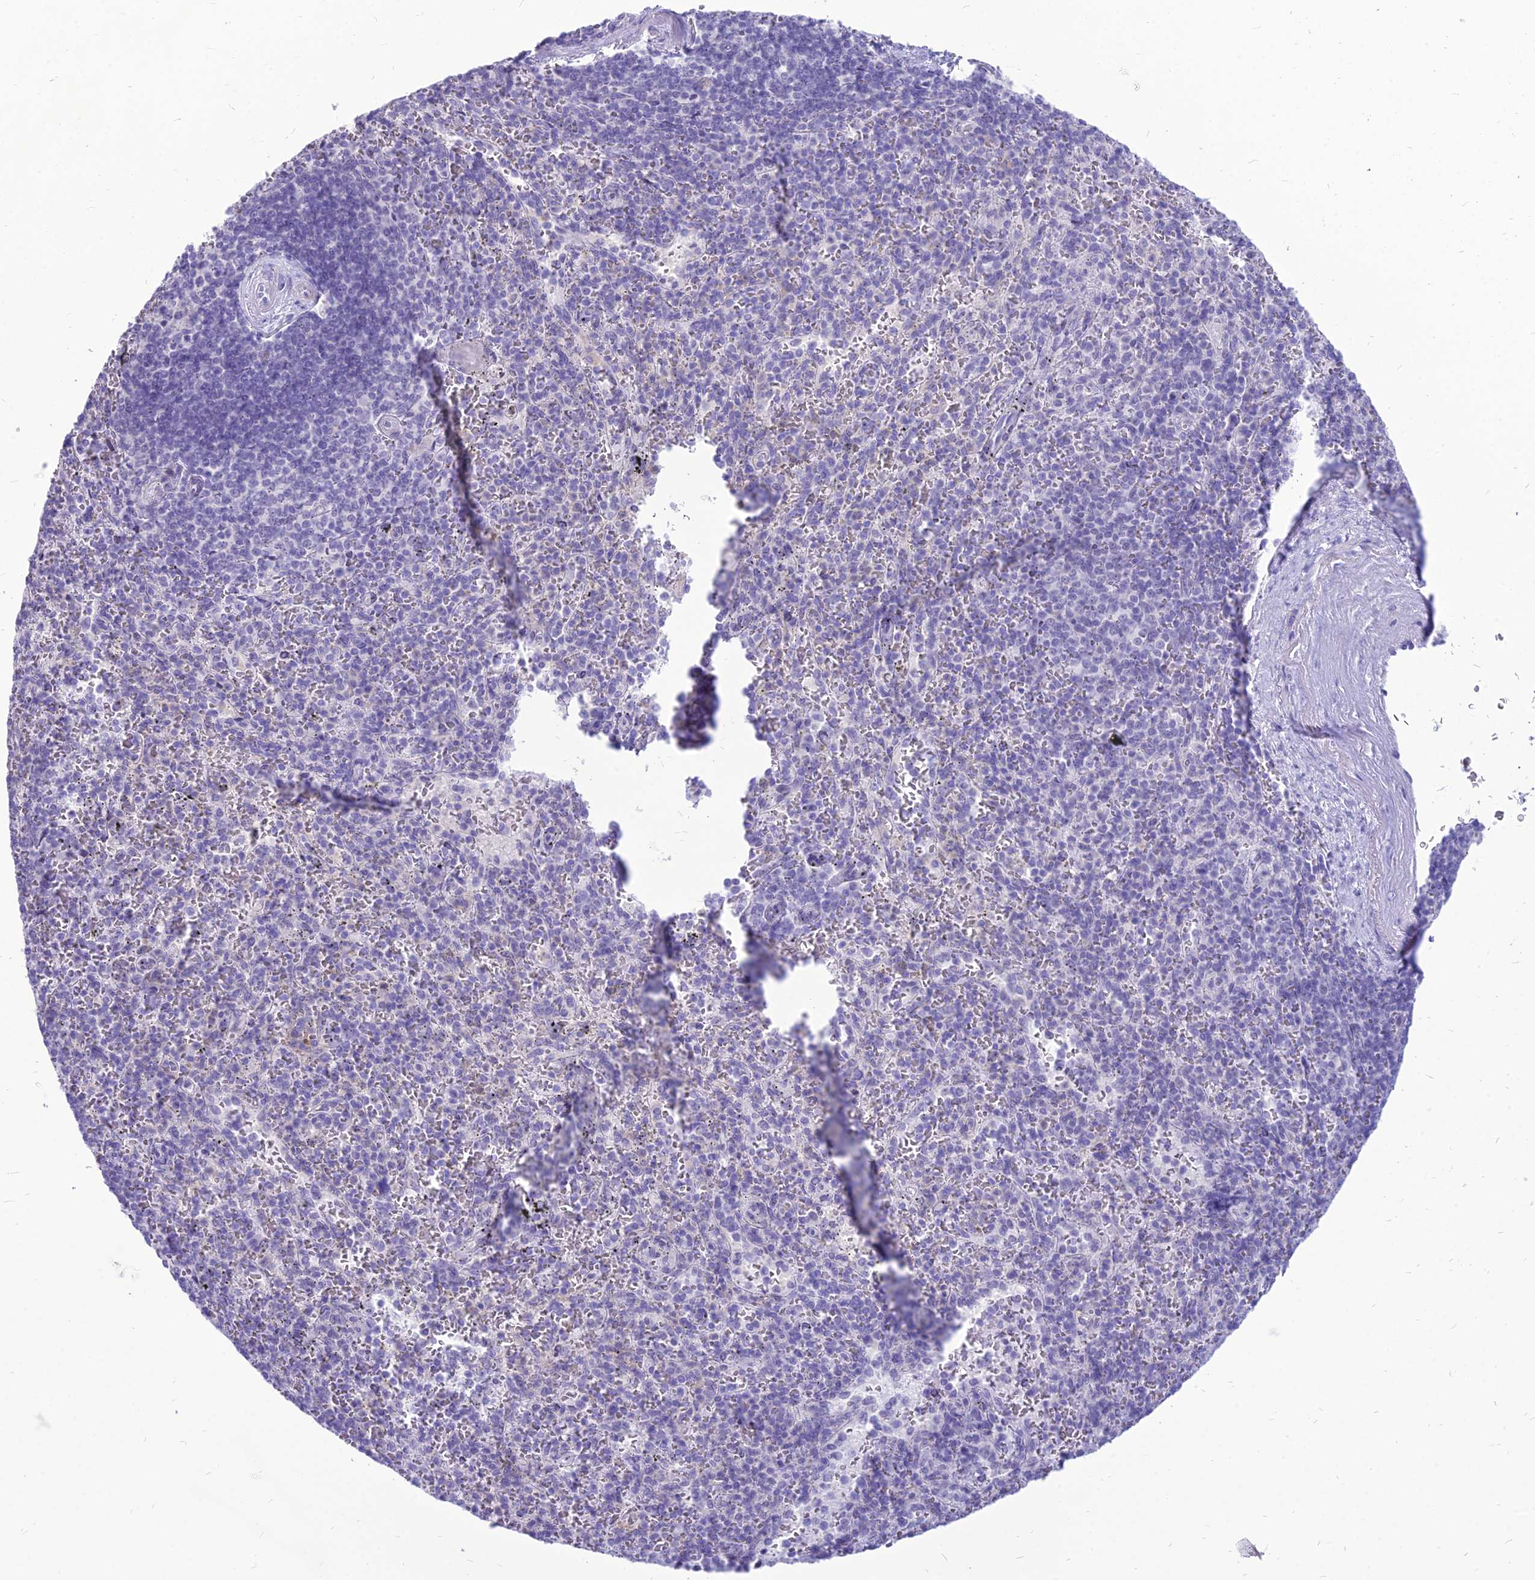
{"staining": {"intensity": "negative", "quantity": "none", "location": "none"}, "tissue": "spleen", "cell_type": "Cells in red pulp", "image_type": "normal", "snomed": [{"axis": "morphology", "description": "Normal tissue, NOS"}, {"axis": "topography", "description": "Spleen"}], "caption": "High magnification brightfield microscopy of benign spleen stained with DAB (brown) and counterstained with hematoxylin (blue): cells in red pulp show no significant expression. (DAB IHC with hematoxylin counter stain).", "gene": "DHX40", "patient": {"sex": "male", "age": 82}}